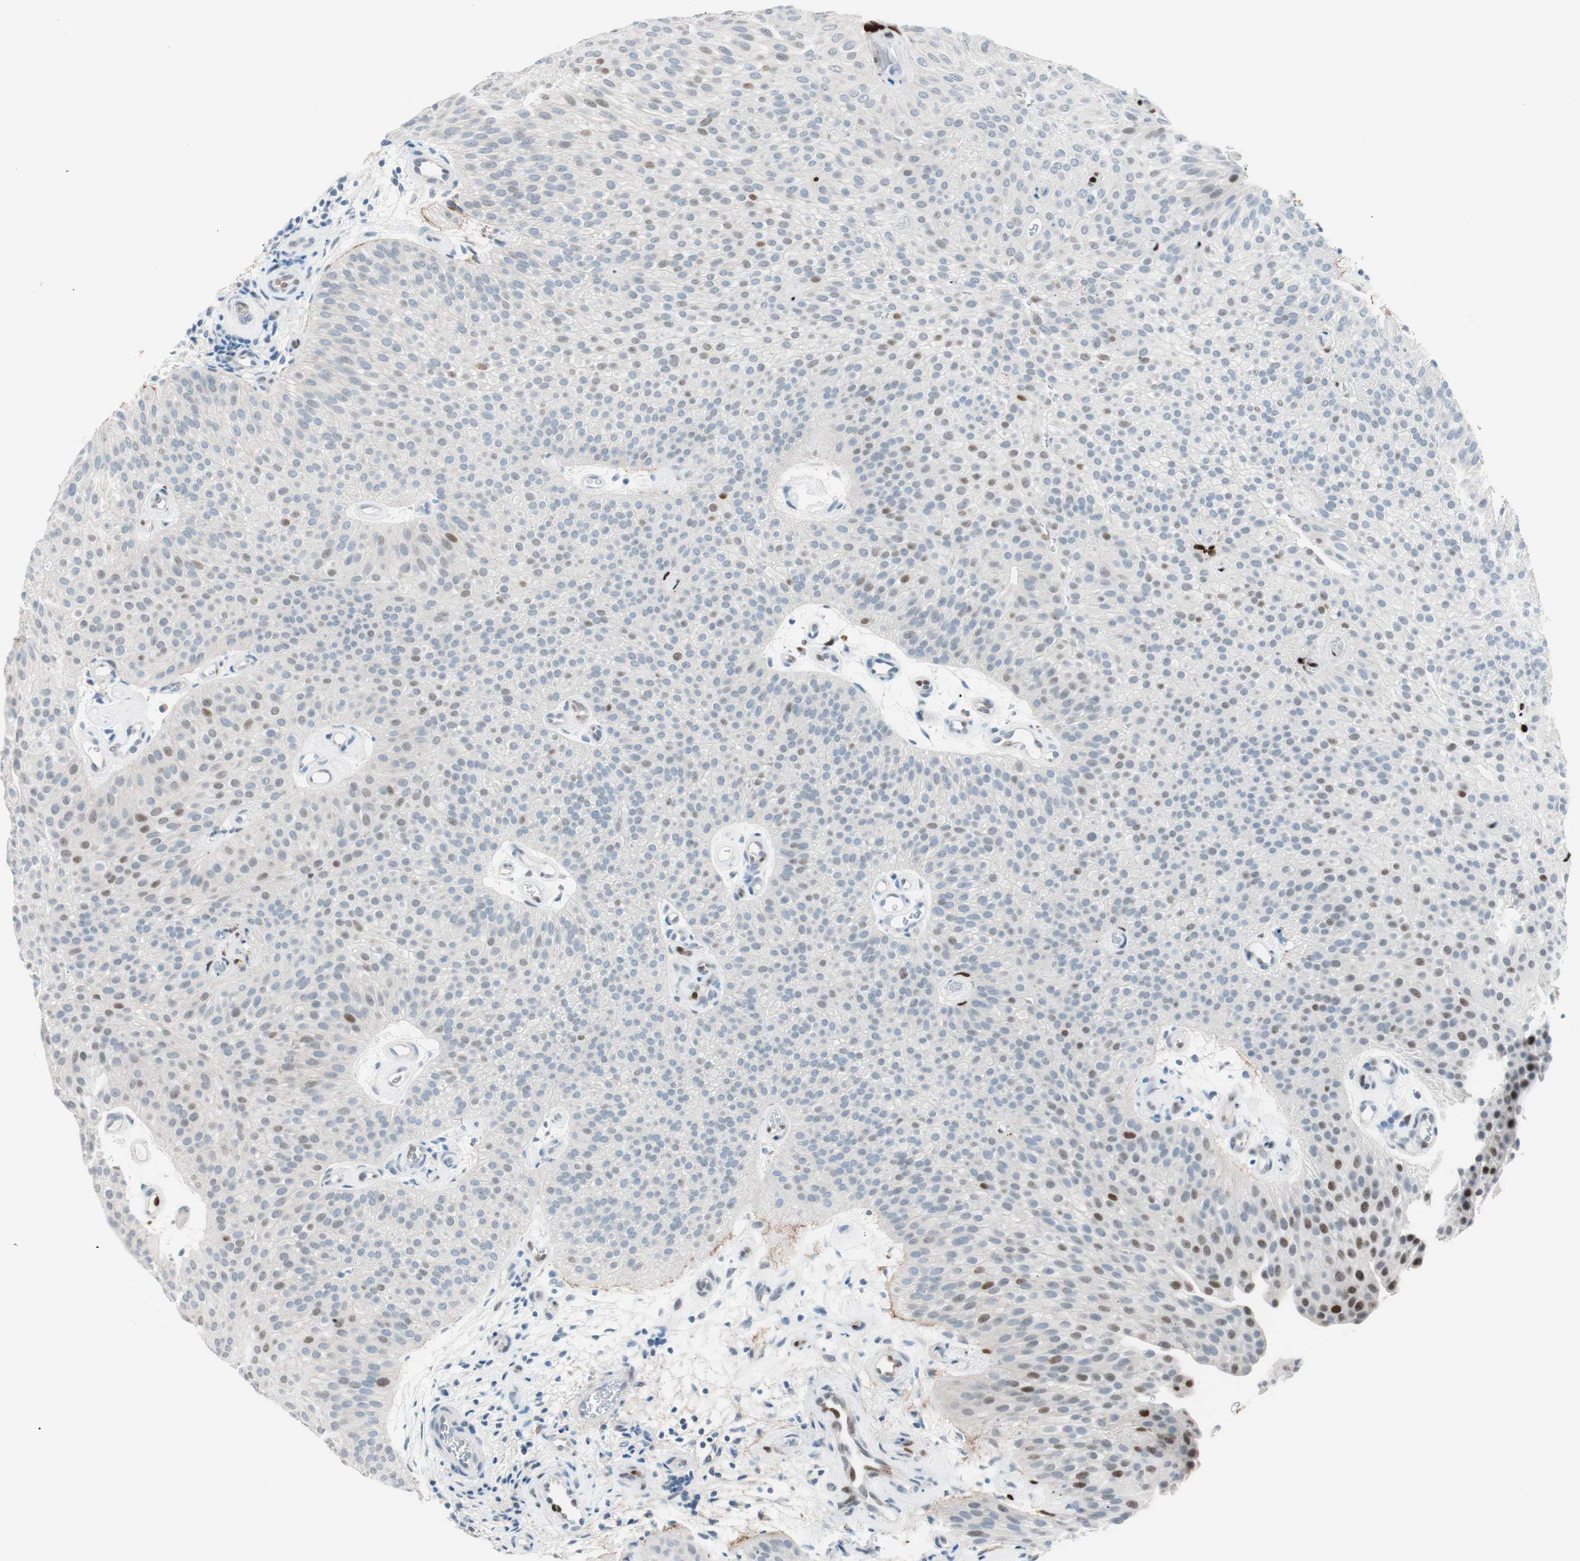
{"staining": {"intensity": "weak", "quantity": "<25%", "location": "nuclear"}, "tissue": "urothelial cancer", "cell_type": "Tumor cells", "image_type": "cancer", "snomed": [{"axis": "morphology", "description": "Urothelial carcinoma, Low grade"}, {"axis": "topography", "description": "Urinary bladder"}], "caption": "The histopathology image exhibits no staining of tumor cells in urothelial cancer.", "gene": "FOSL1", "patient": {"sex": "female", "age": 60}}